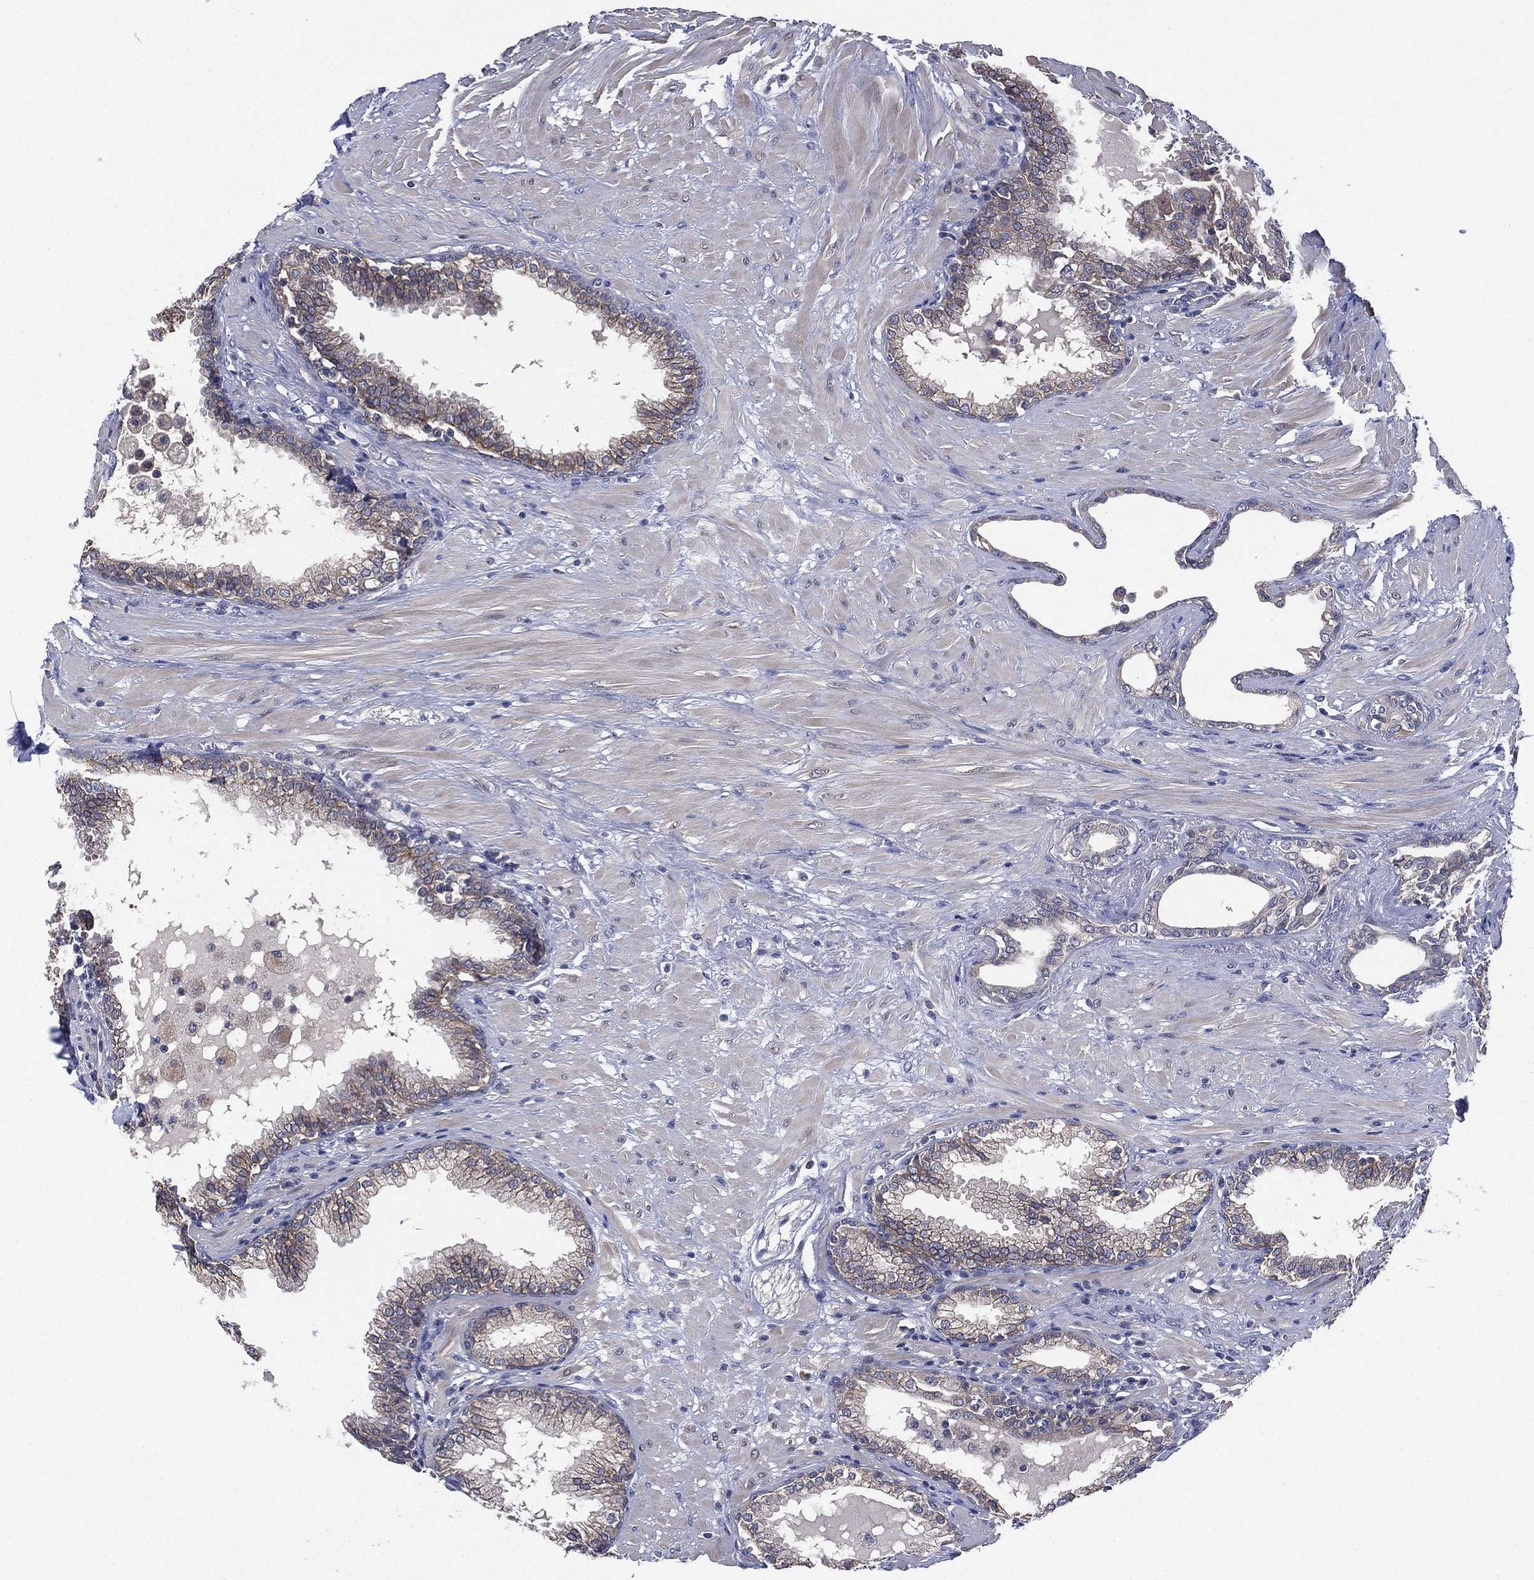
{"staining": {"intensity": "weak", "quantity": "<25%", "location": "cytoplasmic/membranous"}, "tissue": "prostate", "cell_type": "Glandular cells", "image_type": "normal", "snomed": [{"axis": "morphology", "description": "Normal tissue, NOS"}, {"axis": "topography", "description": "Prostate"}], "caption": "DAB immunohistochemical staining of benign human prostate reveals no significant staining in glandular cells.", "gene": "MPP7", "patient": {"sex": "male", "age": 64}}